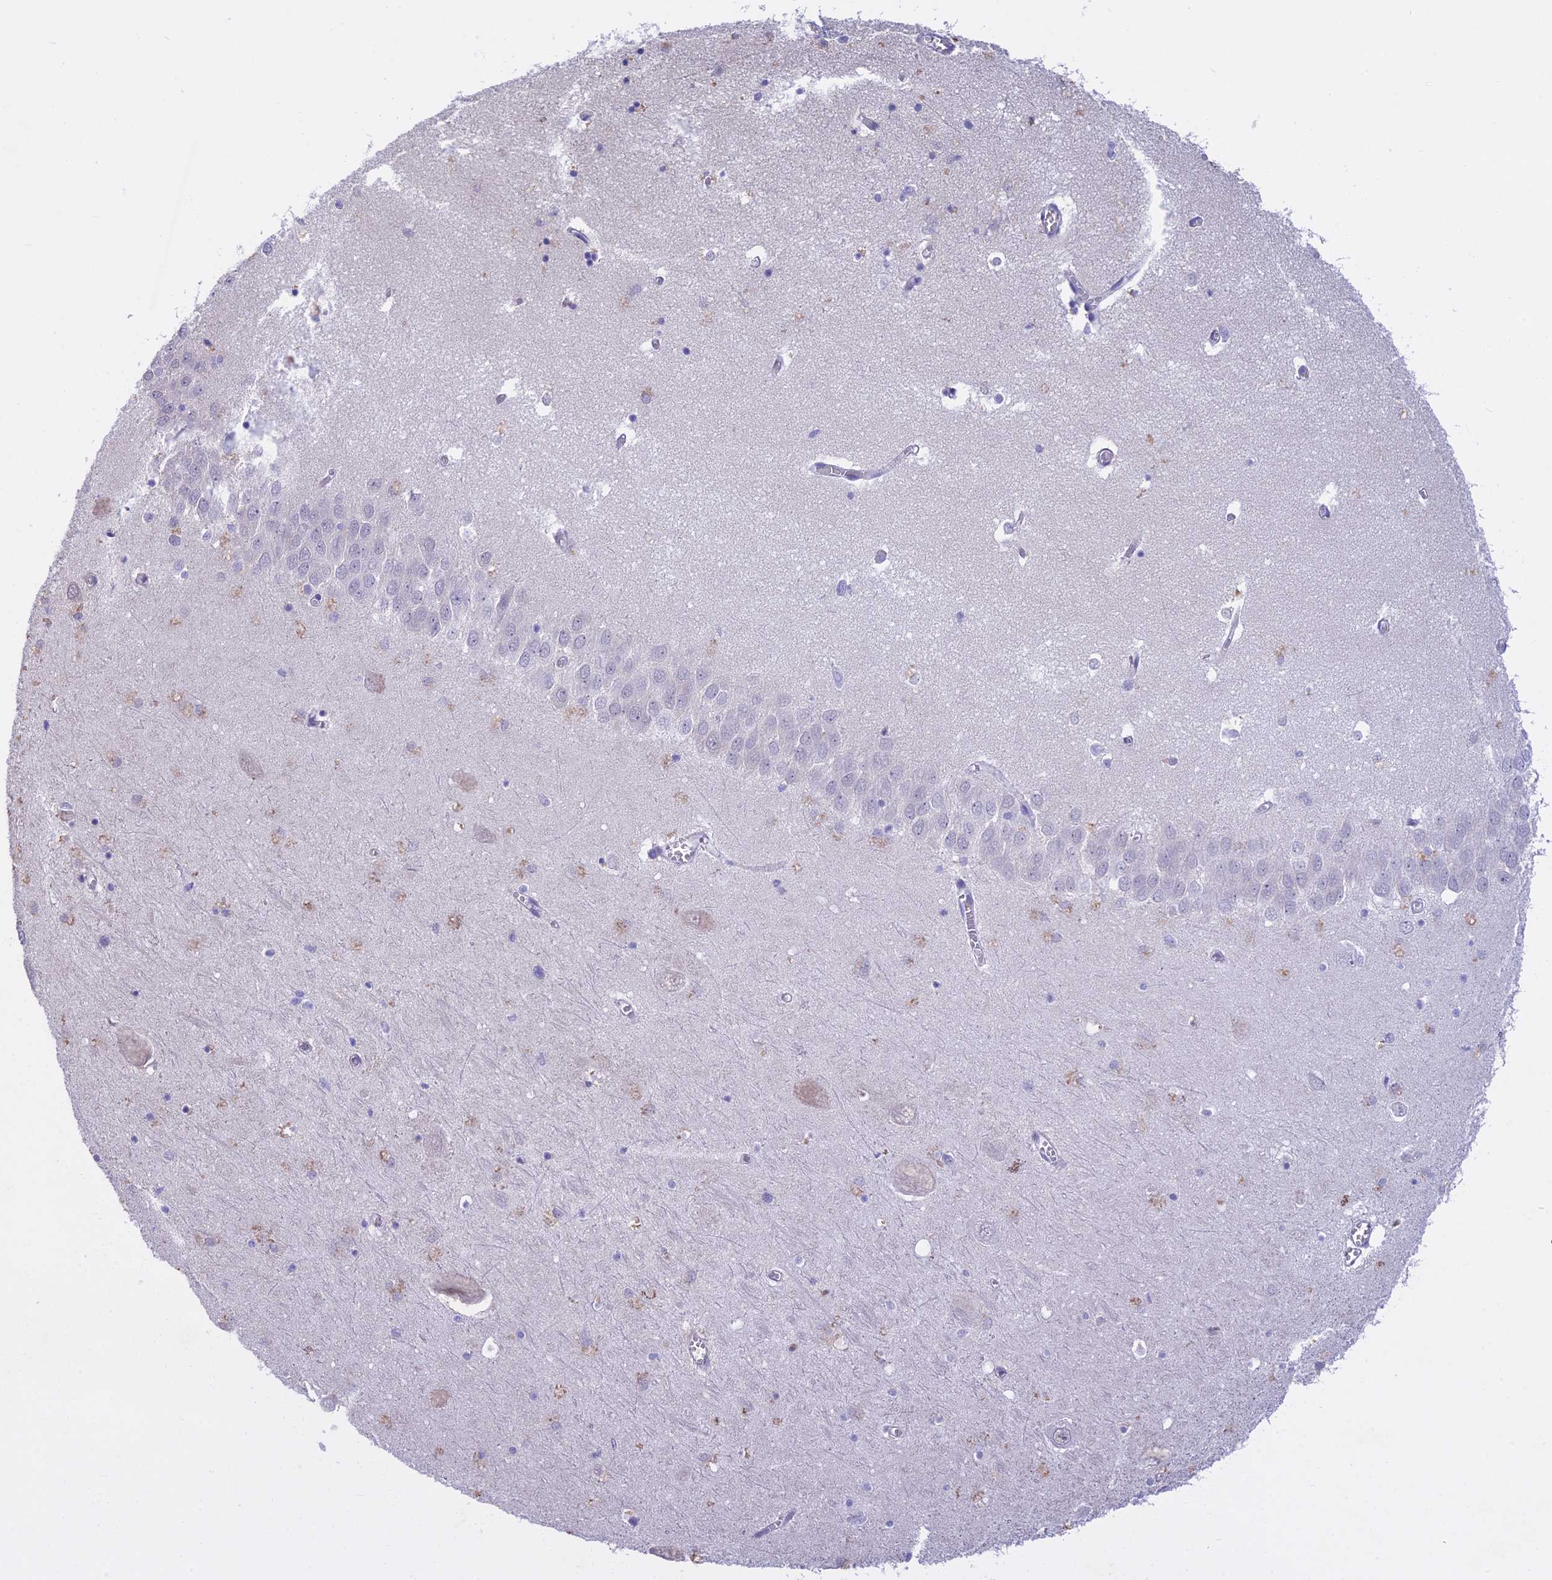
{"staining": {"intensity": "negative", "quantity": "none", "location": "none"}, "tissue": "hippocampus", "cell_type": "Glial cells", "image_type": "normal", "snomed": [{"axis": "morphology", "description": "Normal tissue, NOS"}, {"axis": "topography", "description": "Hippocampus"}], "caption": "This is an IHC micrograph of benign hippocampus. There is no staining in glial cells.", "gene": "LHFPL2", "patient": {"sex": "male", "age": 70}}